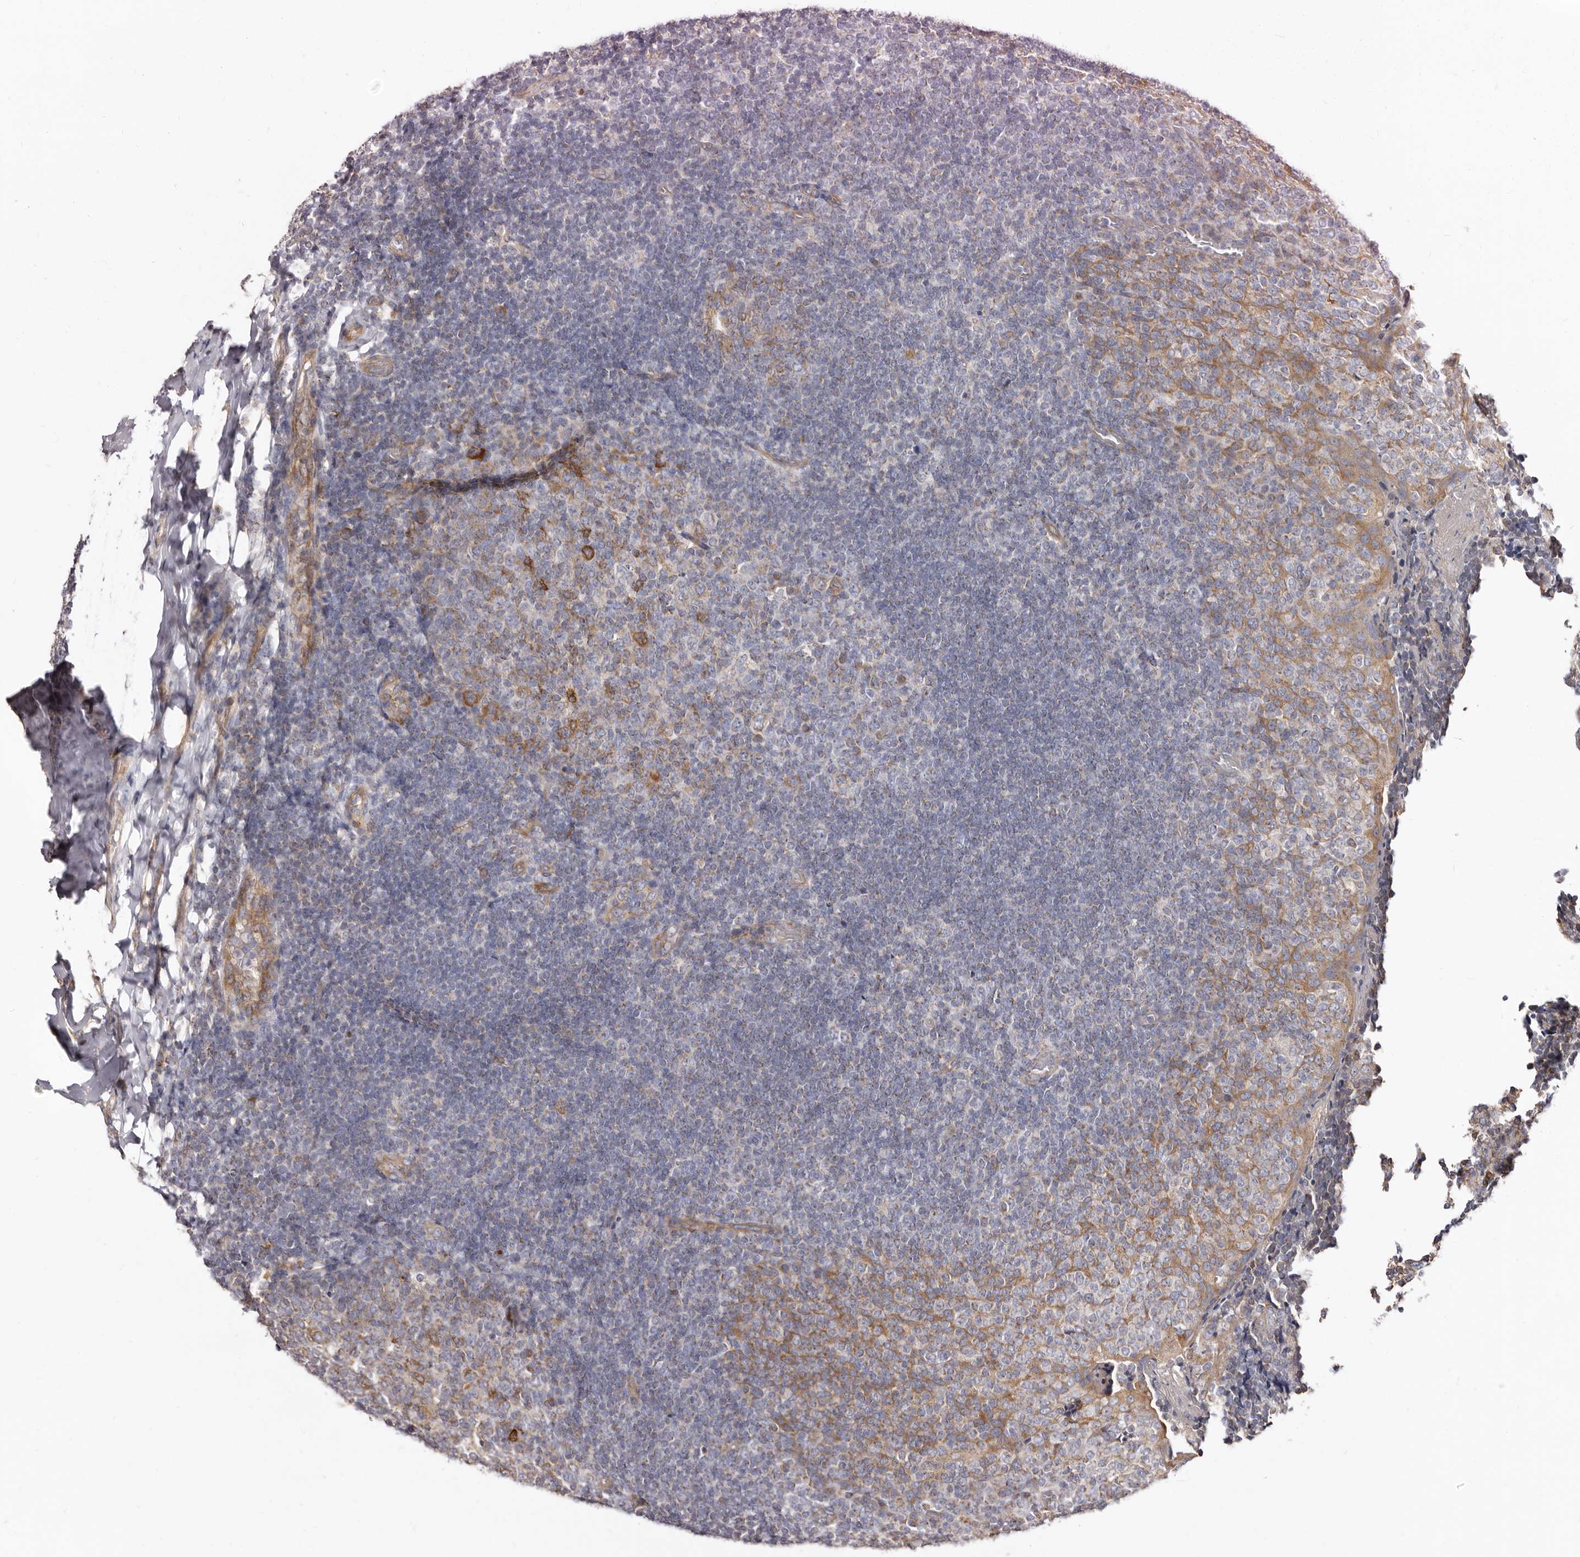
{"staining": {"intensity": "moderate", "quantity": "<25%", "location": "cytoplasmic/membranous"}, "tissue": "tonsil", "cell_type": "Germinal center cells", "image_type": "normal", "snomed": [{"axis": "morphology", "description": "Normal tissue, NOS"}, {"axis": "topography", "description": "Tonsil"}], "caption": "Immunohistochemistry (IHC) of unremarkable human tonsil reveals low levels of moderate cytoplasmic/membranous expression in approximately <25% of germinal center cells. (Stains: DAB in brown, nuclei in blue, Microscopy: brightfield microscopy at high magnification).", "gene": "BAIAP2L1", "patient": {"sex": "female", "age": 19}}